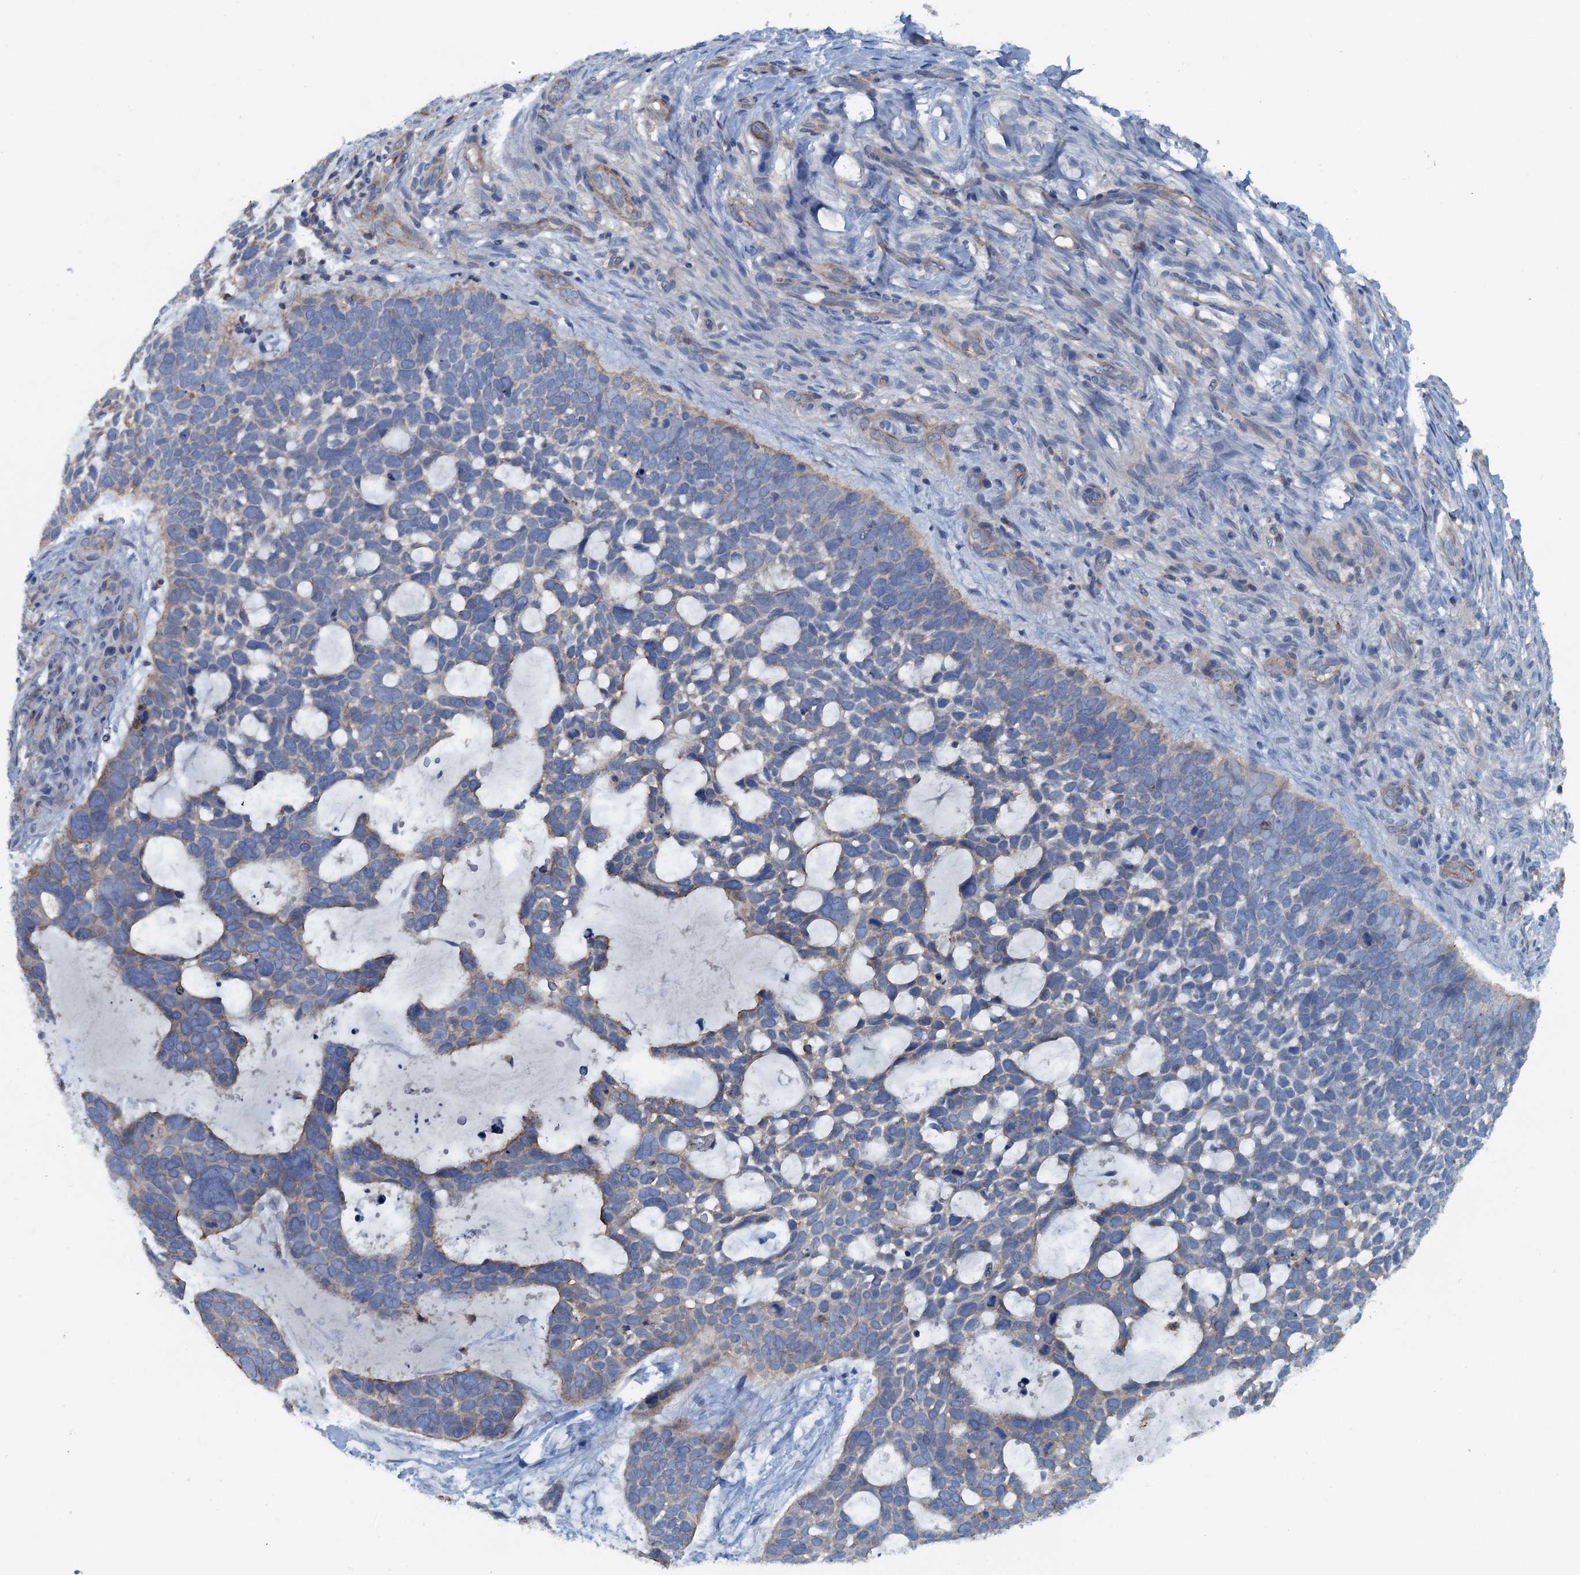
{"staining": {"intensity": "weak", "quantity": "<25%", "location": "cytoplasmic/membranous"}, "tissue": "skin cancer", "cell_type": "Tumor cells", "image_type": "cancer", "snomed": [{"axis": "morphology", "description": "Basal cell carcinoma"}, {"axis": "topography", "description": "Skin"}], "caption": "Tumor cells are negative for protein expression in human skin cancer (basal cell carcinoma).", "gene": "THAP10", "patient": {"sex": "male", "age": 88}}